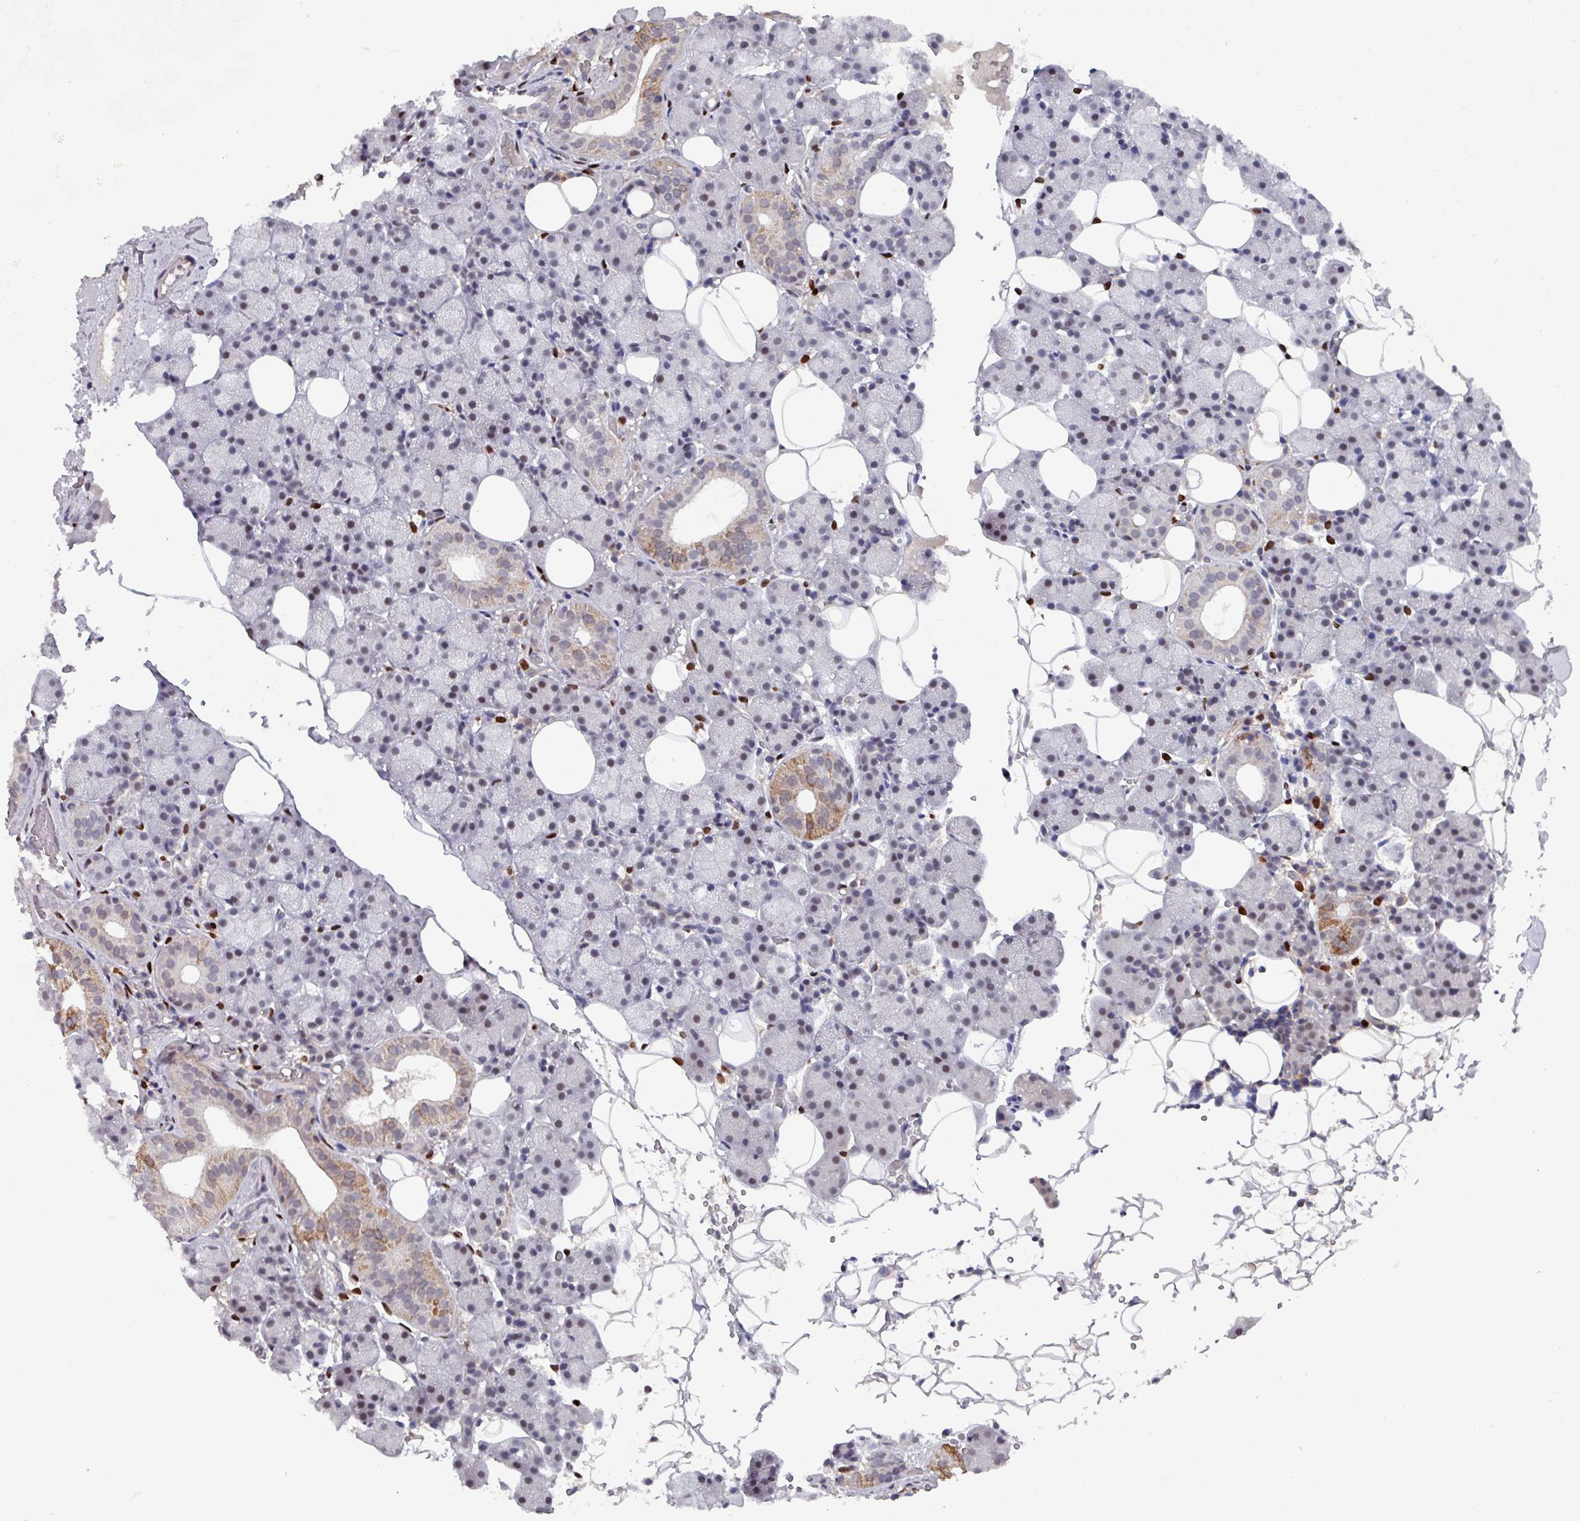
{"staining": {"intensity": "moderate", "quantity": "<25%", "location": "cytoplasmic/membranous"}, "tissue": "salivary gland", "cell_type": "Glandular cells", "image_type": "normal", "snomed": [{"axis": "morphology", "description": "Normal tissue, NOS"}, {"axis": "topography", "description": "Salivary gland"}], "caption": "The image displays staining of benign salivary gland, revealing moderate cytoplasmic/membranous protein expression (brown color) within glandular cells. (Brightfield microscopy of DAB IHC at high magnification).", "gene": "PRRX1", "patient": {"sex": "female", "age": 33}}